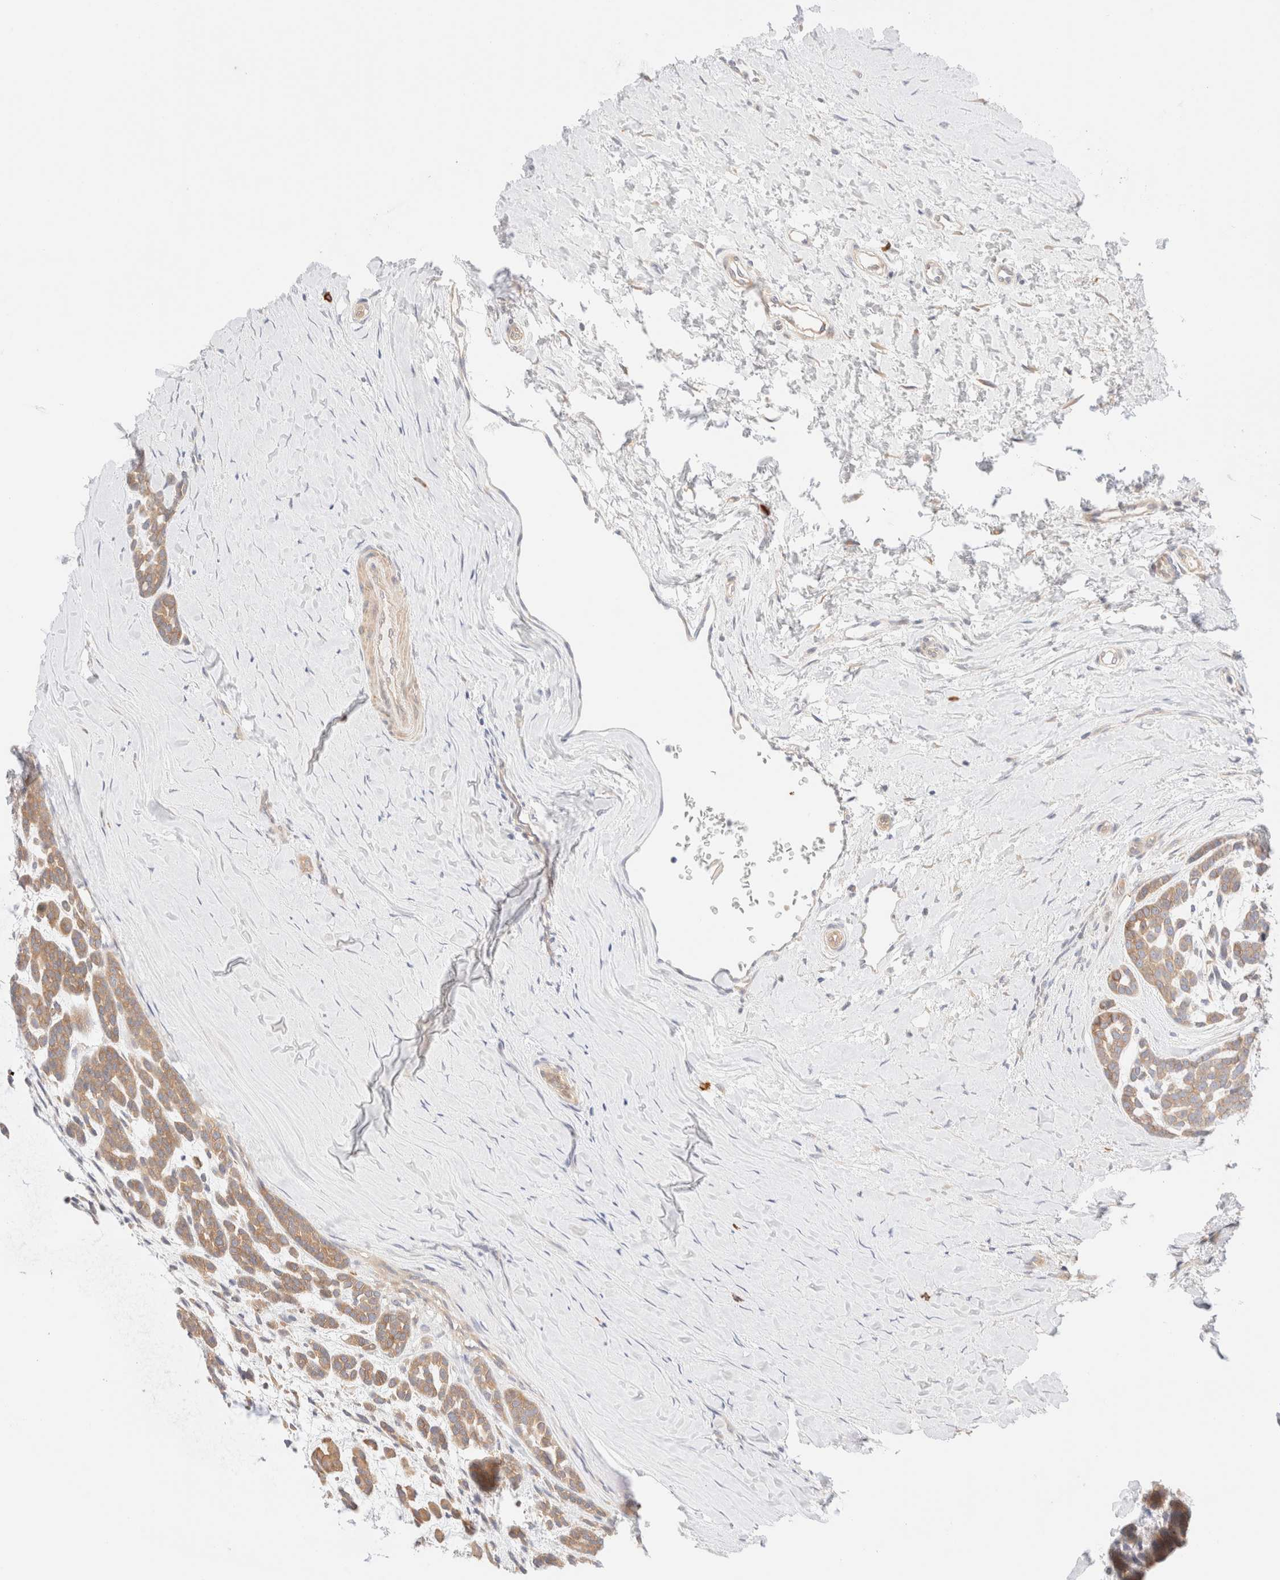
{"staining": {"intensity": "moderate", "quantity": ">75%", "location": "cytoplasmic/membranous"}, "tissue": "head and neck cancer", "cell_type": "Tumor cells", "image_type": "cancer", "snomed": [{"axis": "morphology", "description": "Adenocarcinoma, NOS"}, {"axis": "morphology", "description": "Adenoma, NOS"}, {"axis": "topography", "description": "Head-Neck"}], "caption": "DAB (3,3'-diaminobenzidine) immunohistochemical staining of human head and neck cancer displays moderate cytoplasmic/membranous protein expression in about >75% of tumor cells.", "gene": "NIBAN2", "patient": {"sex": "female", "age": 55}}